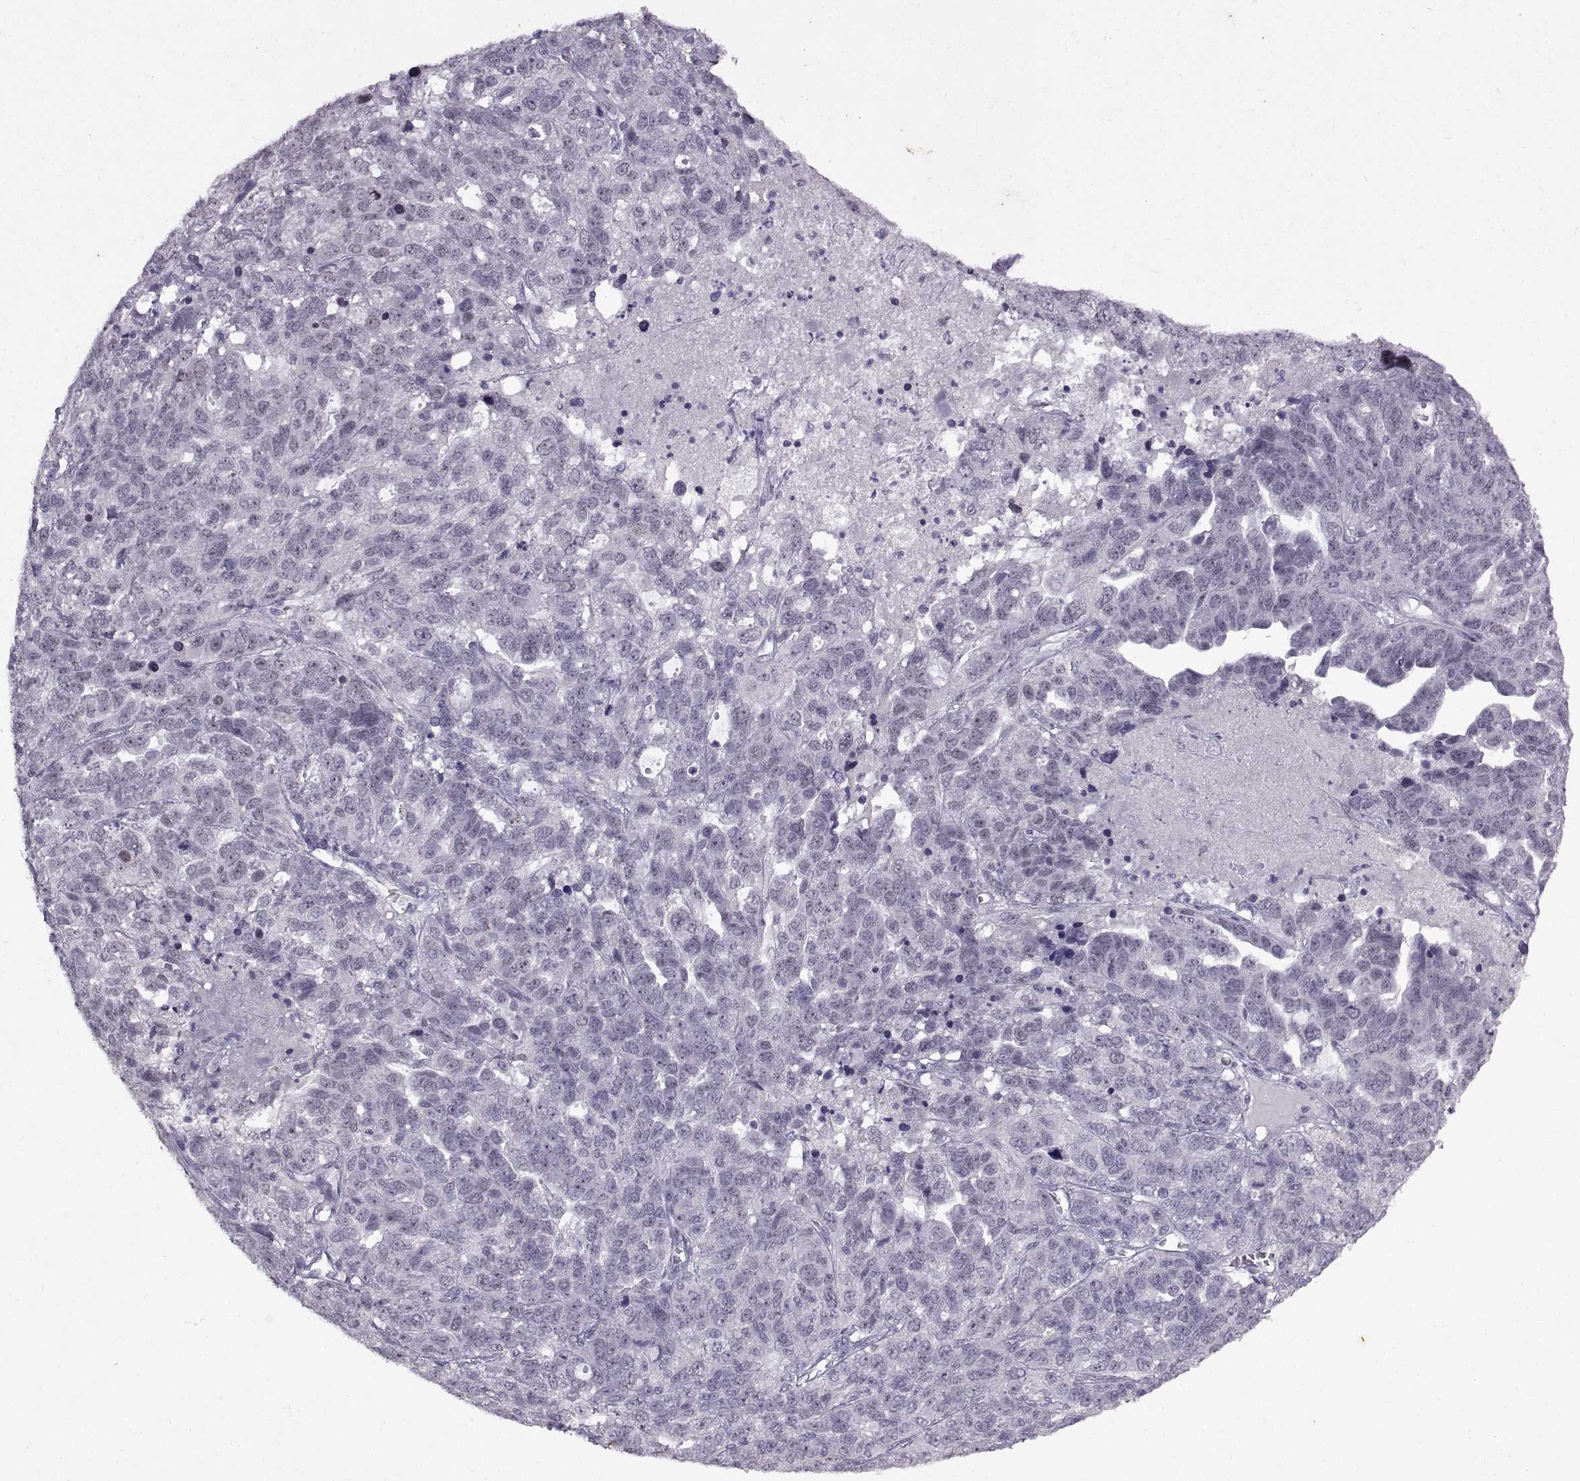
{"staining": {"intensity": "negative", "quantity": "none", "location": "none"}, "tissue": "ovarian cancer", "cell_type": "Tumor cells", "image_type": "cancer", "snomed": [{"axis": "morphology", "description": "Cystadenocarcinoma, serous, NOS"}, {"axis": "topography", "description": "Ovary"}], "caption": "The micrograph exhibits no staining of tumor cells in ovarian cancer (serous cystadenocarcinoma).", "gene": "SINHCAF", "patient": {"sex": "female", "age": 71}}